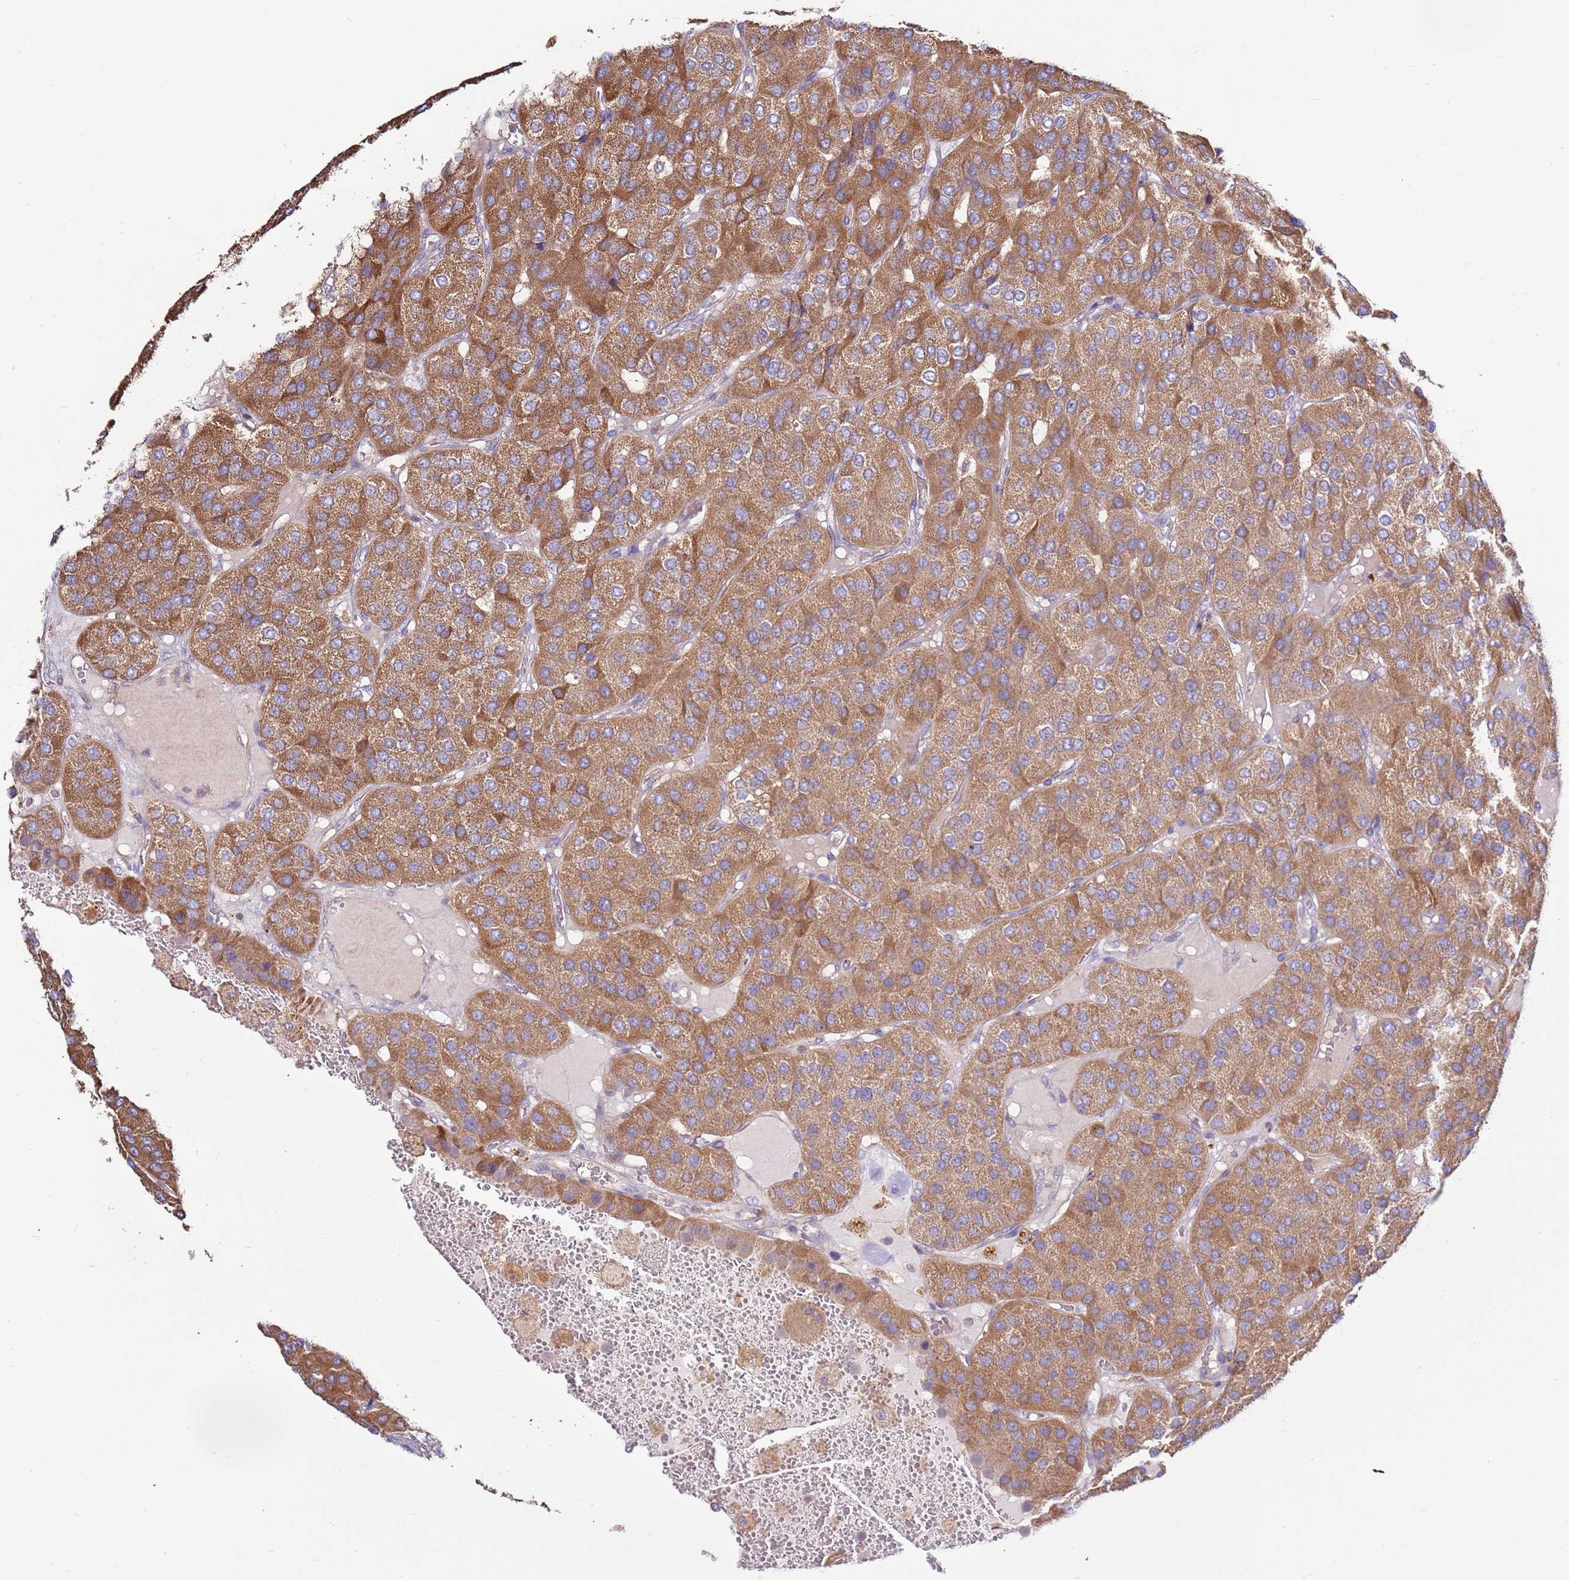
{"staining": {"intensity": "moderate", "quantity": ">75%", "location": "cytoplasmic/membranous"}, "tissue": "parathyroid gland", "cell_type": "Glandular cells", "image_type": "normal", "snomed": [{"axis": "morphology", "description": "Normal tissue, NOS"}, {"axis": "morphology", "description": "Adenoma, NOS"}, {"axis": "topography", "description": "Parathyroid gland"}], "caption": "Moderate cytoplasmic/membranous positivity for a protein is seen in about >75% of glandular cells of benign parathyroid gland using IHC.", "gene": "EVA1B", "patient": {"sex": "female", "age": 86}}